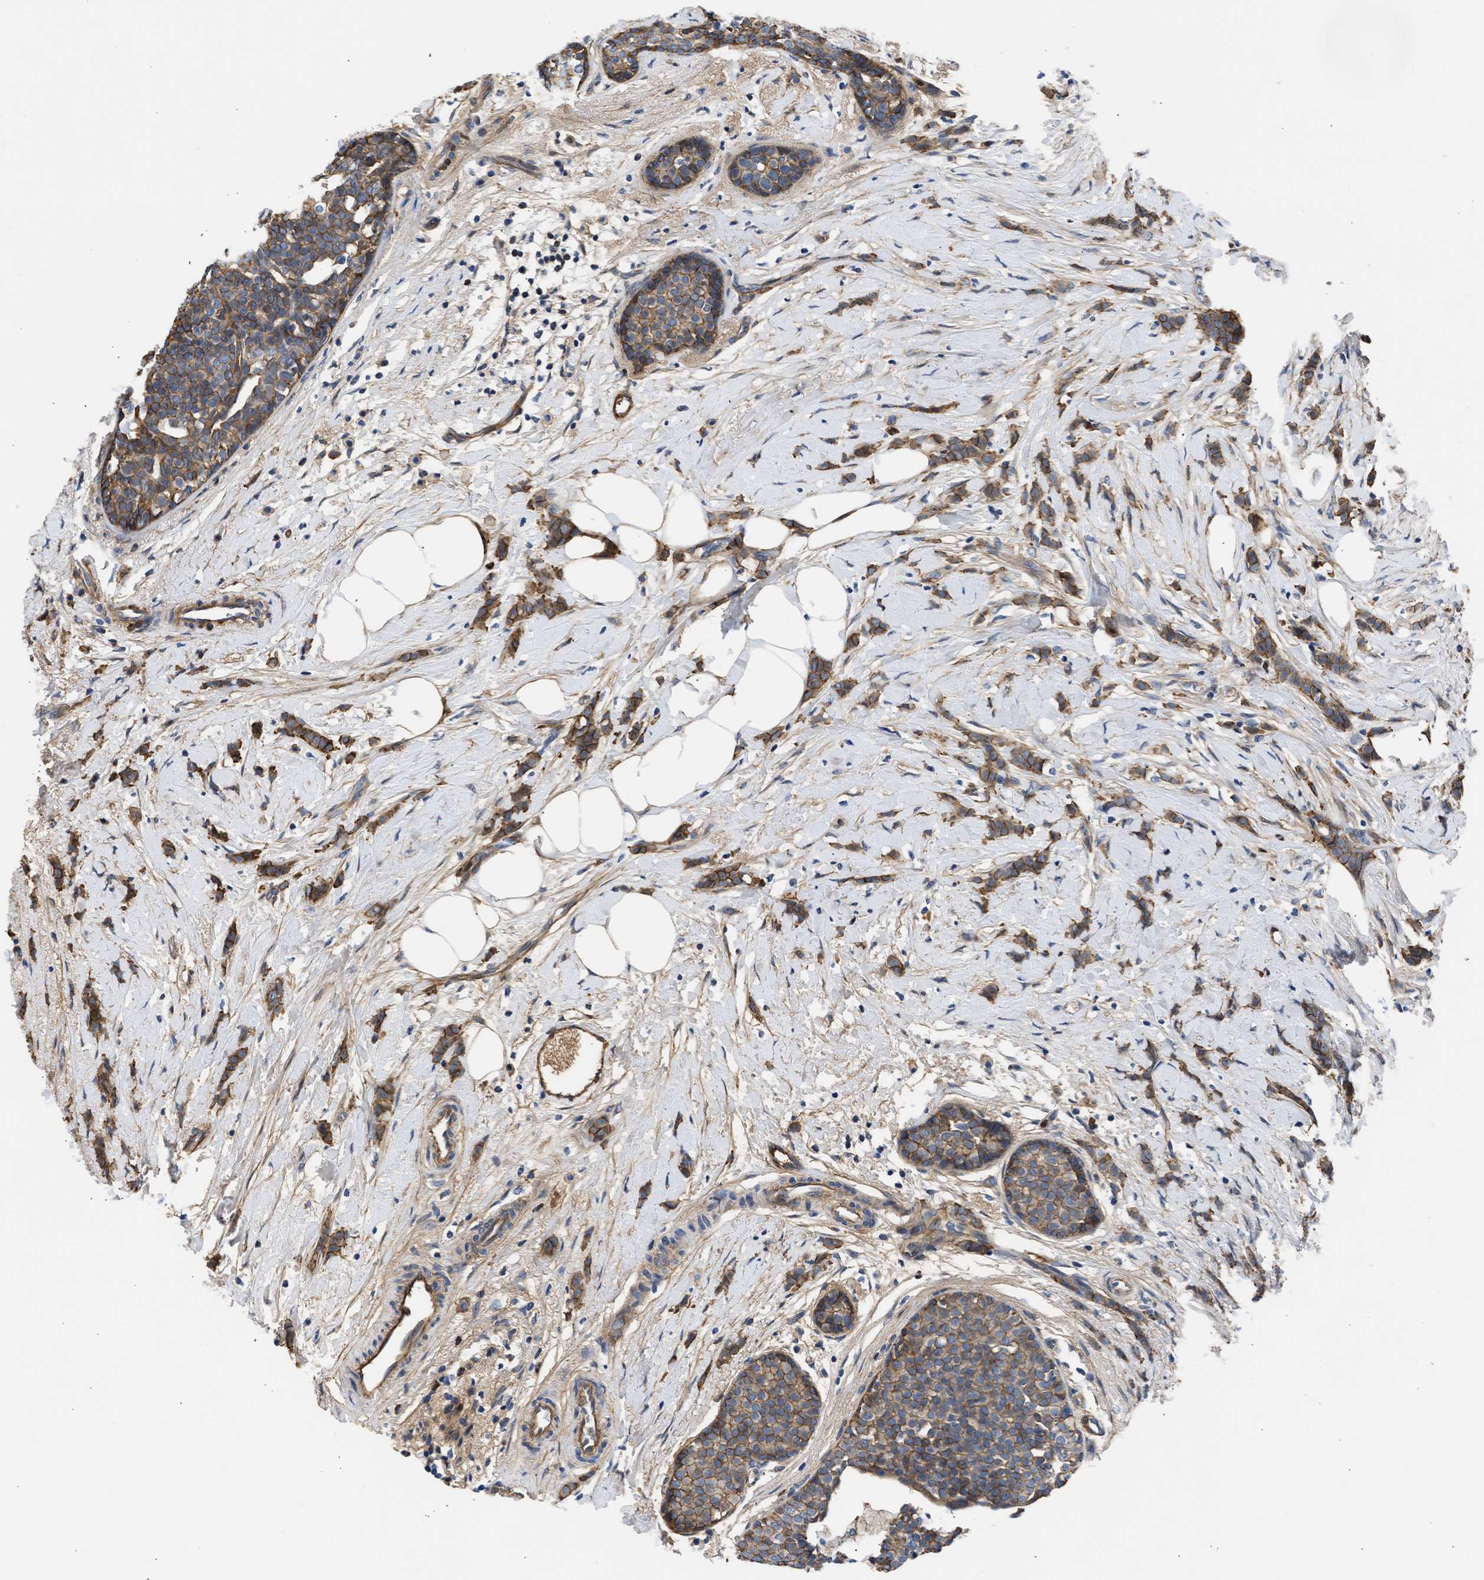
{"staining": {"intensity": "moderate", "quantity": ">75%", "location": "cytoplasmic/membranous"}, "tissue": "breast cancer", "cell_type": "Tumor cells", "image_type": "cancer", "snomed": [{"axis": "morphology", "description": "Lobular carcinoma, in situ"}, {"axis": "morphology", "description": "Lobular carcinoma"}, {"axis": "topography", "description": "Breast"}], "caption": "An image of human lobular carcinoma in situ (breast) stained for a protein displays moderate cytoplasmic/membranous brown staining in tumor cells.", "gene": "MAS1L", "patient": {"sex": "female", "age": 41}}